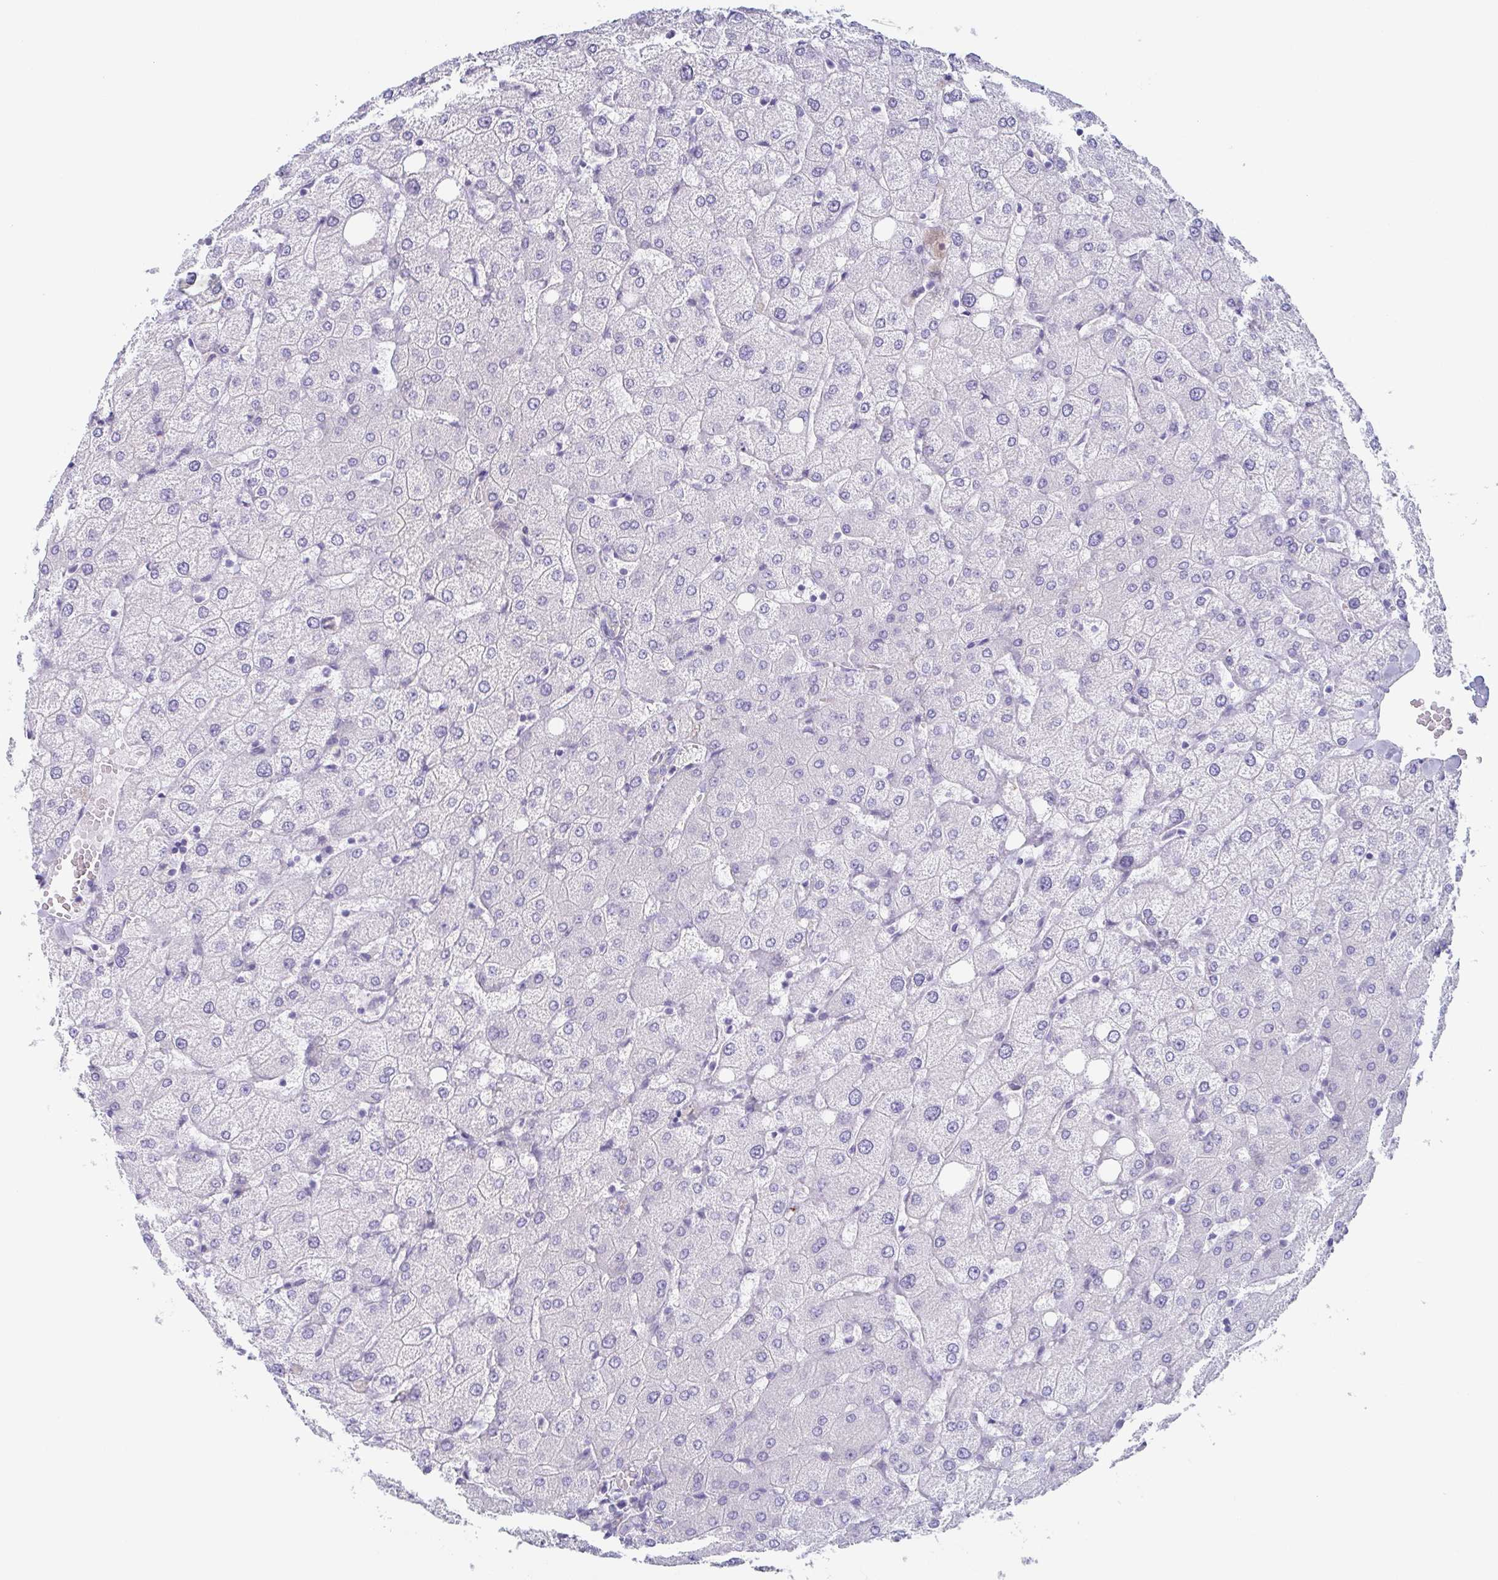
{"staining": {"intensity": "negative", "quantity": "none", "location": "none"}, "tissue": "liver", "cell_type": "Cholangiocytes", "image_type": "normal", "snomed": [{"axis": "morphology", "description": "Normal tissue, NOS"}, {"axis": "topography", "description": "Liver"}], "caption": "Cholangiocytes show no significant protein expression in benign liver. (DAB immunohistochemistry (IHC) with hematoxylin counter stain).", "gene": "DYNC1I1", "patient": {"sex": "female", "age": 54}}